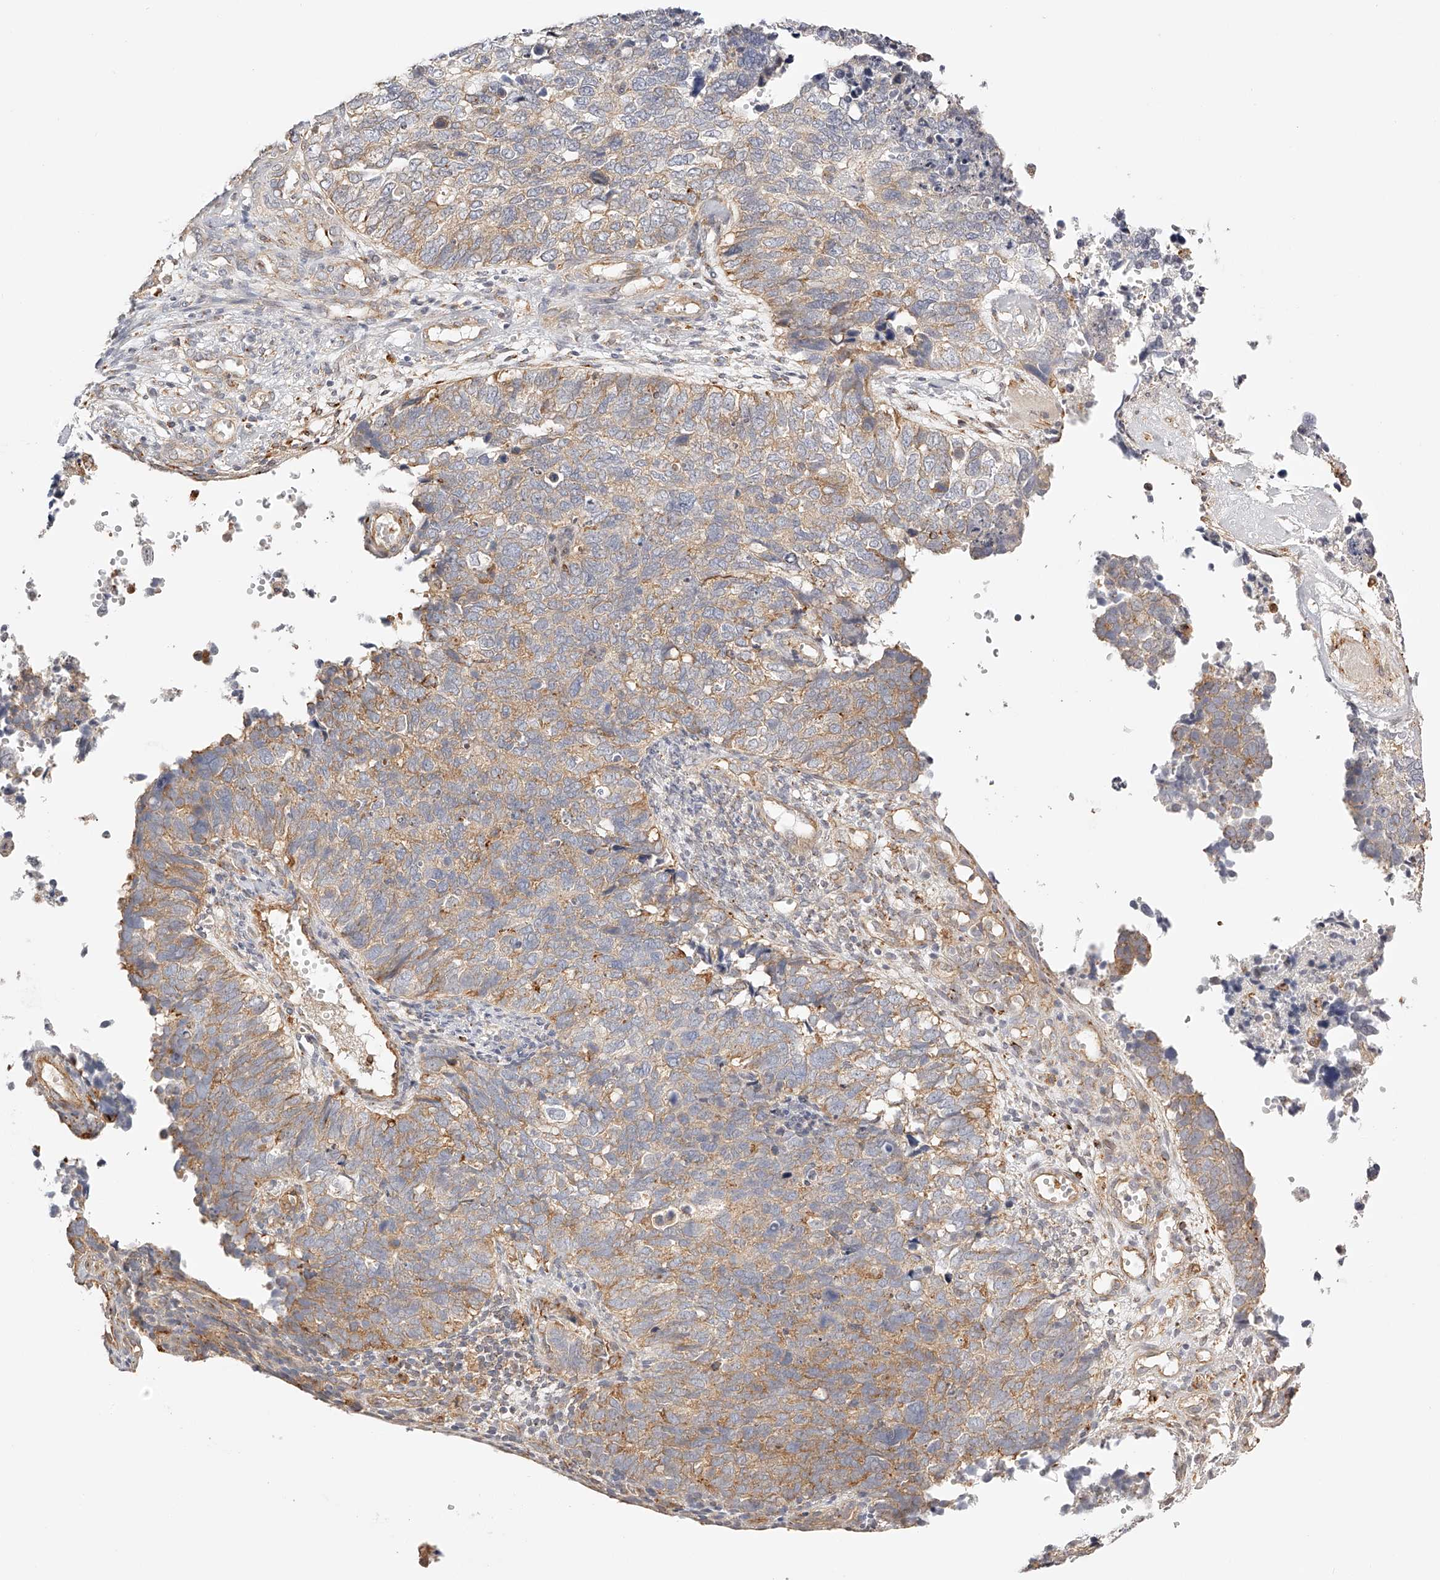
{"staining": {"intensity": "moderate", "quantity": "<25%", "location": "cytoplasmic/membranous"}, "tissue": "cervical cancer", "cell_type": "Tumor cells", "image_type": "cancer", "snomed": [{"axis": "morphology", "description": "Squamous cell carcinoma, NOS"}, {"axis": "topography", "description": "Cervix"}], "caption": "Cervical cancer (squamous cell carcinoma) stained with a brown dye displays moderate cytoplasmic/membranous positive positivity in approximately <25% of tumor cells.", "gene": "SYNC", "patient": {"sex": "female", "age": 63}}